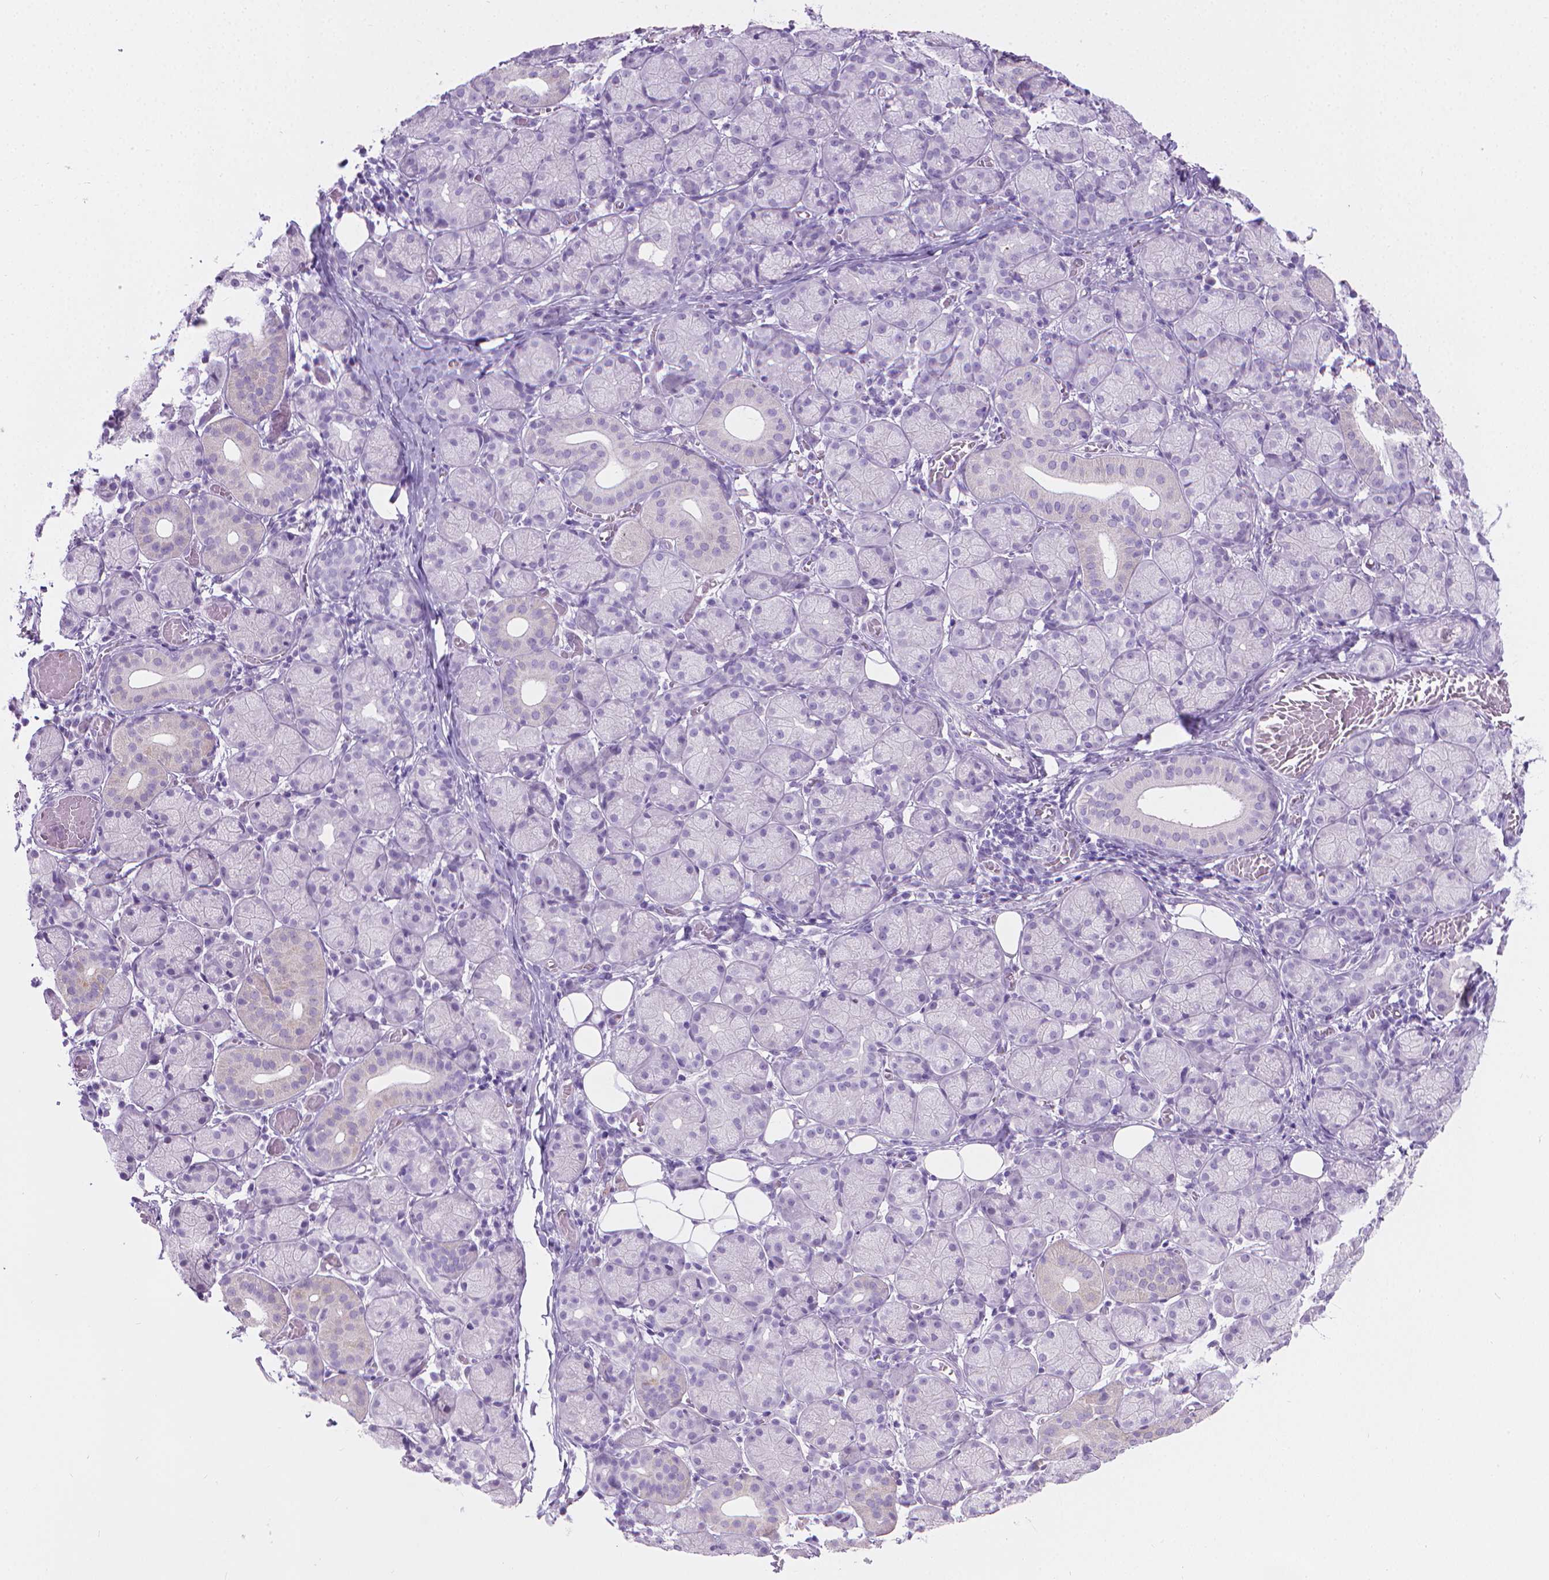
{"staining": {"intensity": "negative", "quantity": "none", "location": "none"}, "tissue": "salivary gland", "cell_type": "Glandular cells", "image_type": "normal", "snomed": [{"axis": "morphology", "description": "Normal tissue, NOS"}, {"axis": "topography", "description": "Salivary gland"}, {"axis": "topography", "description": "Peripheral nerve tissue"}], "caption": "The micrograph displays no staining of glandular cells in benign salivary gland.", "gene": "CFAP52", "patient": {"sex": "female", "age": 24}}